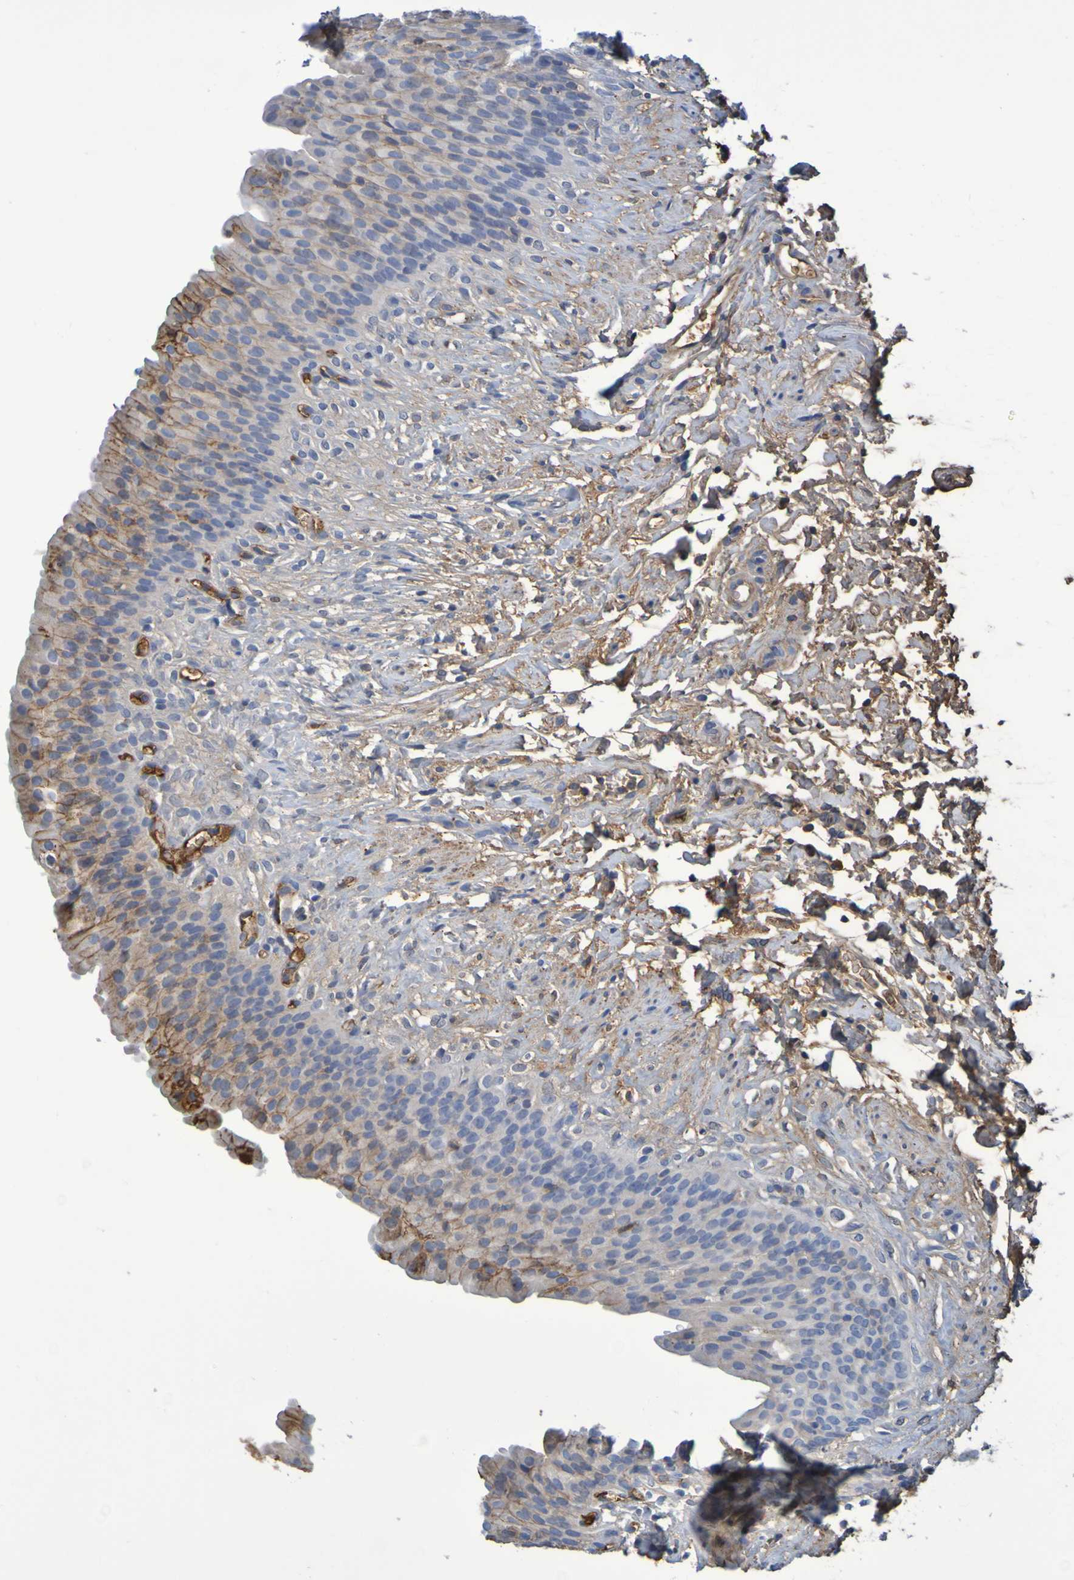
{"staining": {"intensity": "moderate", "quantity": "25%-75%", "location": "cytoplasmic/membranous"}, "tissue": "urinary bladder", "cell_type": "Urothelial cells", "image_type": "normal", "snomed": [{"axis": "morphology", "description": "Normal tissue, NOS"}, {"axis": "topography", "description": "Urinary bladder"}], "caption": "Brown immunohistochemical staining in unremarkable human urinary bladder shows moderate cytoplasmic/membranous staining in approximately 25%-75% of urothelial cells.", "gene": "GAB3", "patient": {"sex": "female", "age": 79}}